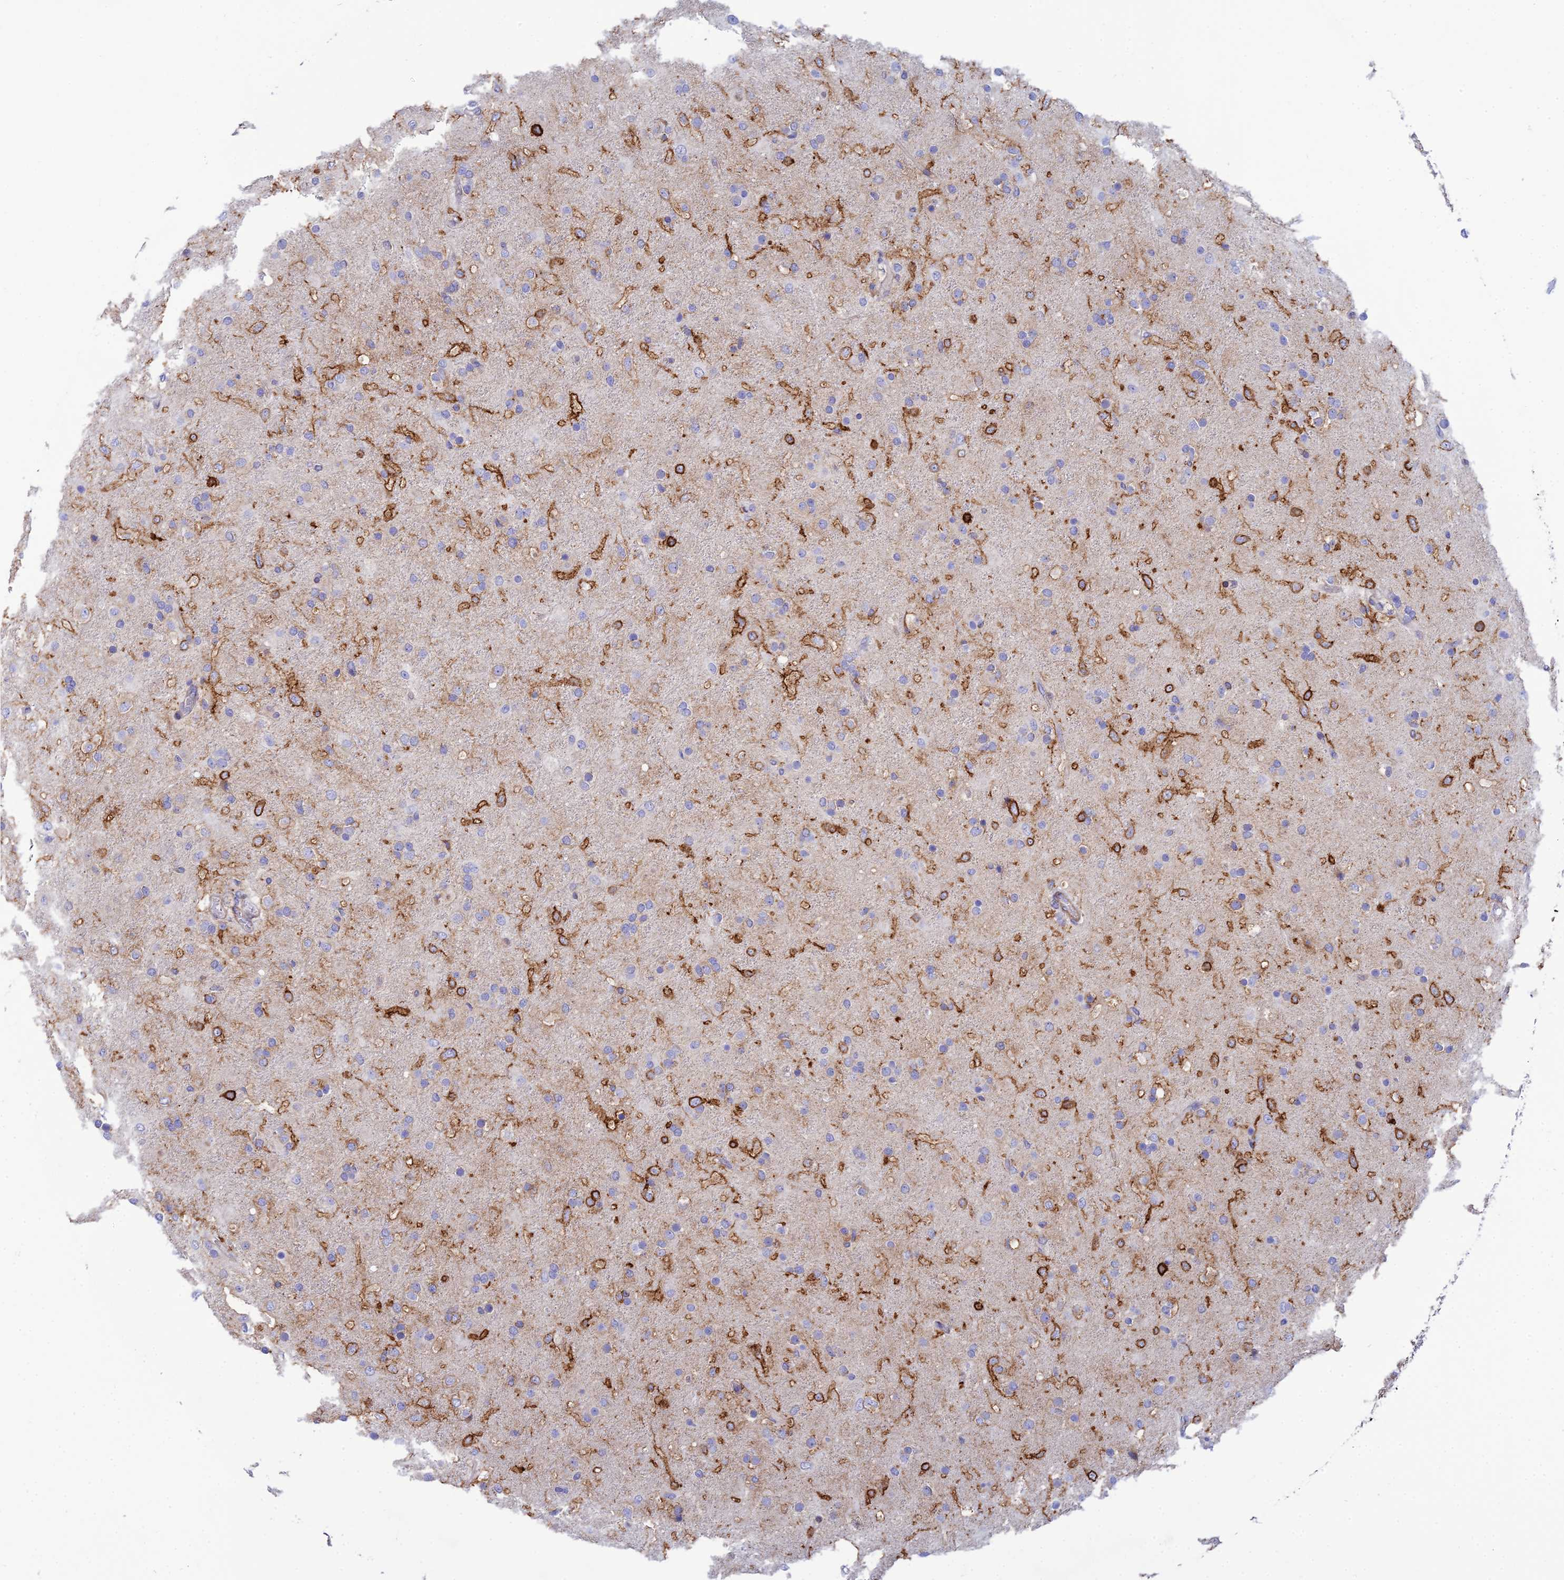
{"staining": {"intensity": "moderate", "quantity": "<25%", "location": "cytoplasmic/membranous"}, "tissue": "glioma", "cell_type": "Tumor cells", "image_type": "cancer", "snomed": [{"axis": "morphology", "description": "Glioma, malignant, Low grade"}, {"axis": "topography", "description": "Brain"}], "caption": "Protein staining displays moderate cytoplasmic/membranous positivity in approximately <25% of tumor cells in malignant low-grade glioma.", "gene": "CSPG4", "patient": {"sex": "male", "age": 65}}